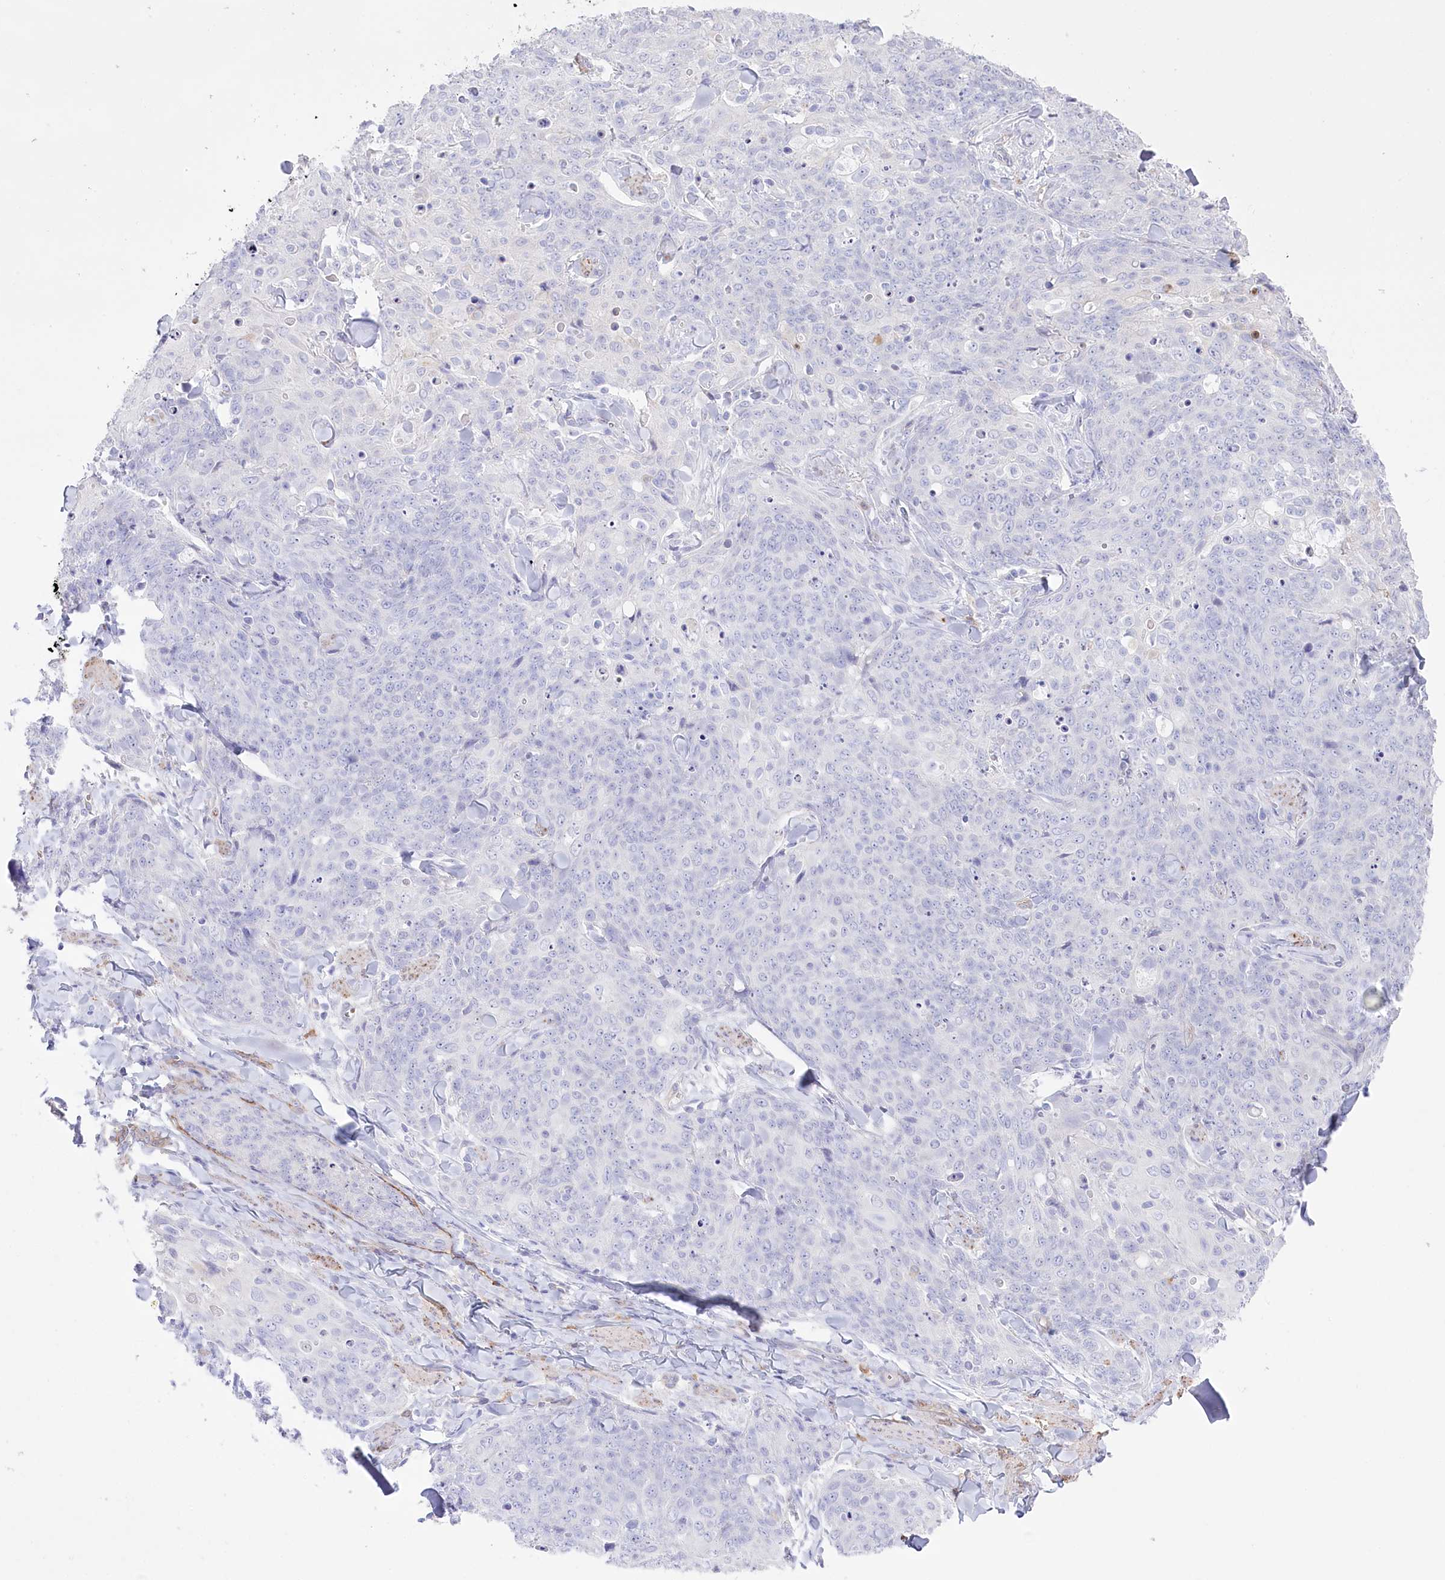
{"staining": {"intensity": "negative", "quantity": "none", "location": "none"}, "tissue": "skin cancer", "cell_type": "Tumor cells", "image_type": "cancer", "snomed": [{"axis": "morphology", "description": "Squamous cell carcinoma, NOS"}, {"axis": "topography", "description": "Skin"}, {"axis": "topography", "description": "Vulva"}], "caption": "Tumor cells are negative for protein expression in human skin squamous cell carcinoma.", "gene": "SLC39A10", "patient": {"sex": "female", "age": 85}}